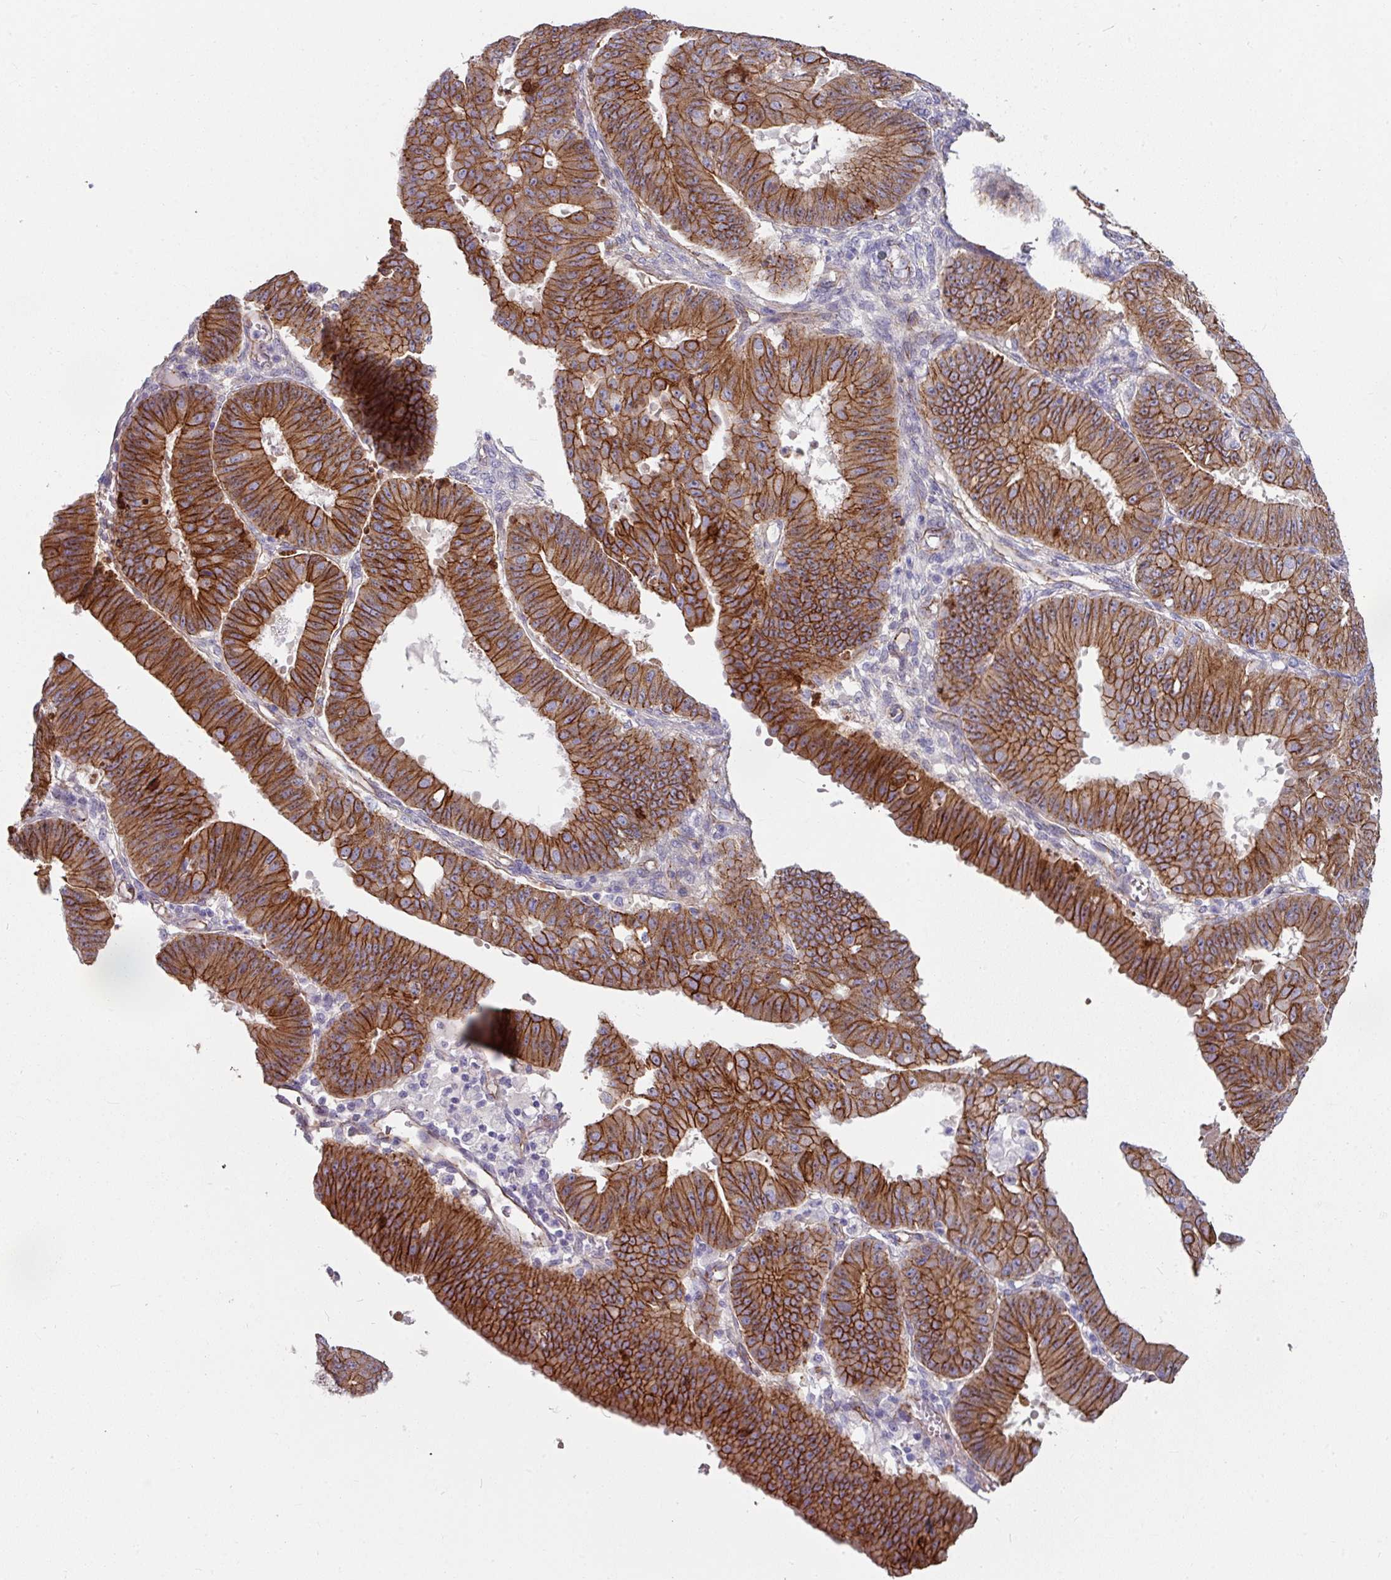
{"staining": {"intensity": "strong", "quantity": ">75%", "location": "cytoplasmic/membranous"}, "tissue": "ovarian cancer", "cell_type": "Tumor cells", "image_type": "cancer", "snomed": [{"axis": "morphology", "description": "Carcinoma, endometroid"}, {"axis": "topography", "description": "Appendix"}, {"axis": "topography", "description": "Ovary"}], "caption": "Ovarian cancer (endometroid carcinoma) stained with DAB IHC displays high levels of strong cytoplasmic/membranous positivity in approximately >75% of tumor cells. The staining was performed using DAB, with brown indicating positive protein expression. Nuclei are stained blue with hematoxylin.", "gene": "JUP", "patient": {"sex": "female", "age": 42}}